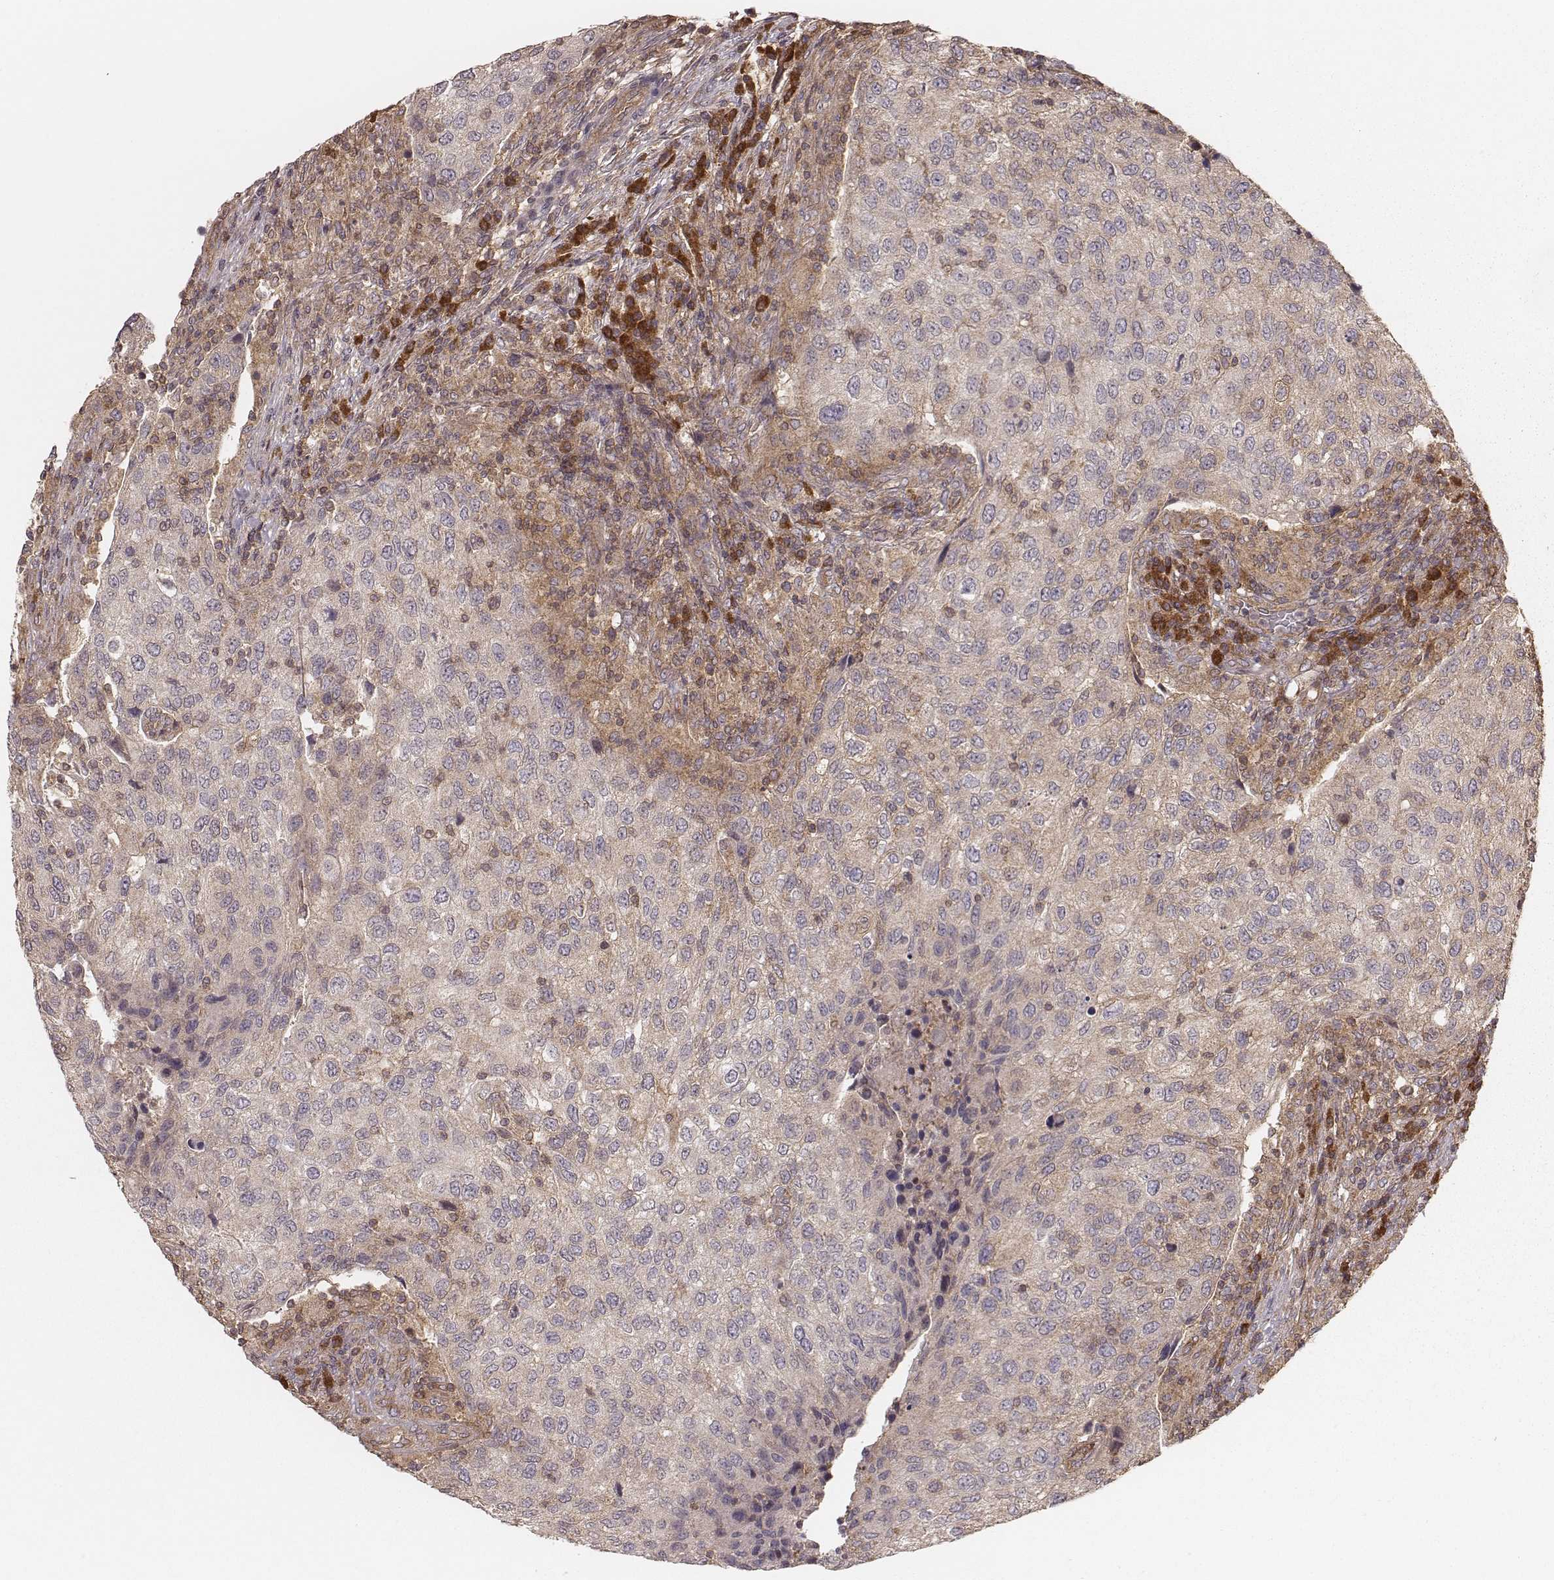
{"staining": {"intensity": "negative", "quantity": "none", "location": "none"}, "tissue": "urothelial cancer", "cell_type": "Tumor cells", "image_type": "cancer", "snomed": [{"axis": "morphology", "description": "Urothelial carcinoma, High grade"}, {"axis": "topography", "description": "Urinary bladder"}], "caption": "High magnification brightfield microscopy of high-grade urothelial carcinoma stained with DAB (3,3'-diaminobenzidine) (brown) and counterstained with hematoxylin (blue): tumor cells show no significant positivity.", "gene": "CARS1", "patient": {"sex": "female", "age": 78}}